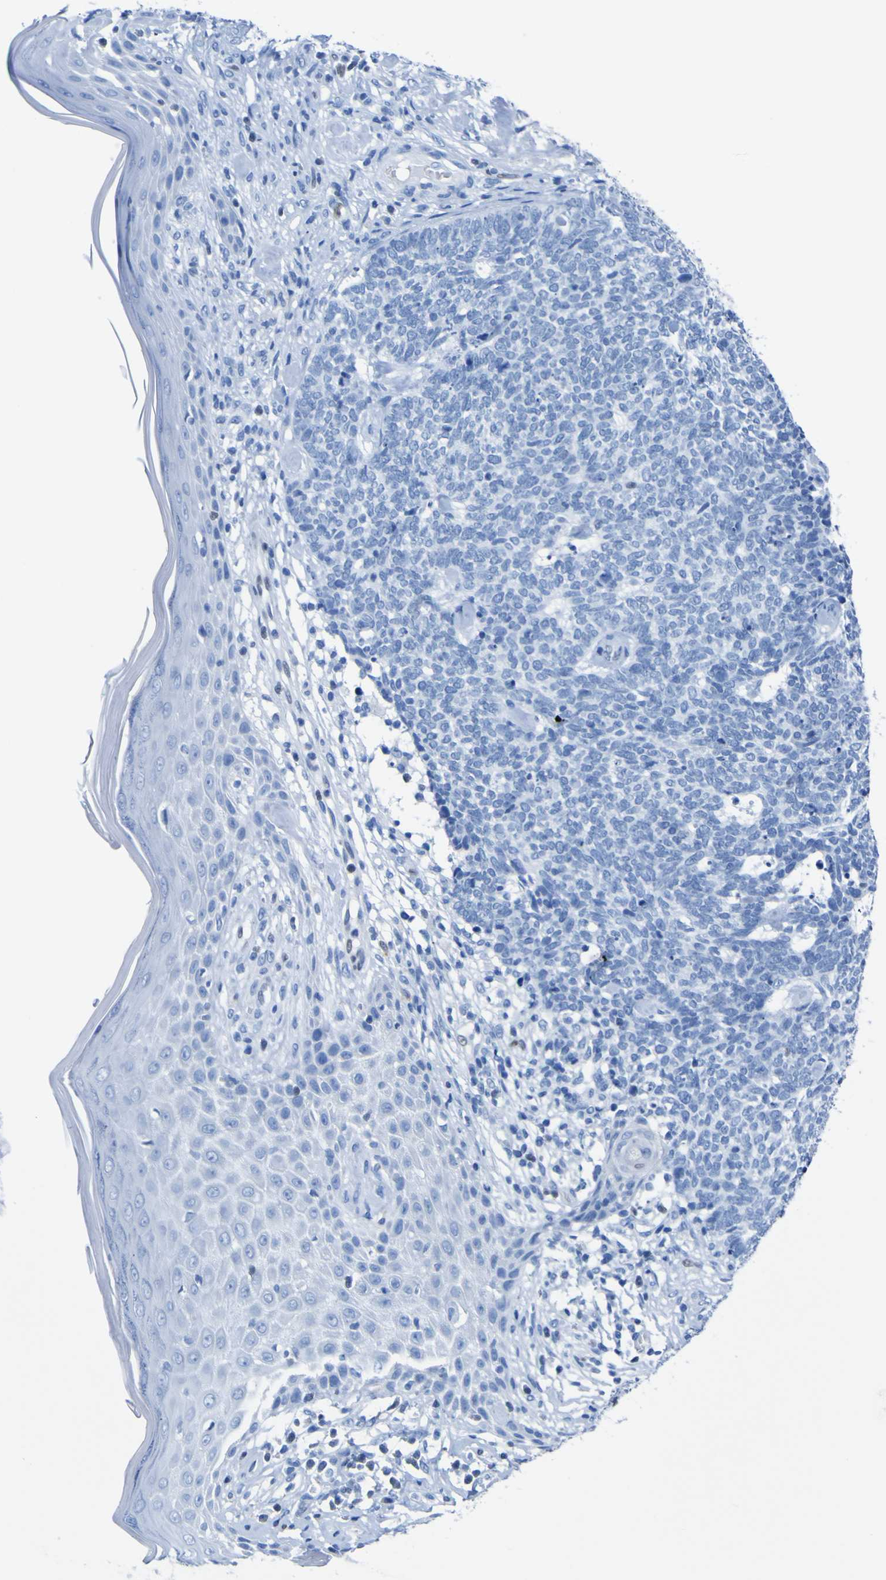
{"staining": {"intensity": "negative", "quantity": "none", "location": "none"}, "tissue": "skin cancer", "cell_type": "Tumor cells", "image_type": "cancer", "snomed": [{"axis": "morphology", "description": "Basal cell carcinoma"}, {"axis": "topography", "description": "Skin"}], "caption": "This is a histopathology image of immunohistochemistry (IHC) staining of skin cancer, which shows no expression in tumor cells. (DAB (3,3'-diaminobenzidine) immunohistochemistry (IHC) visualized using brightfield microscopy, high magnification).", "gene": "DACH1", "patient": {"sex": "female", "age": 84}}